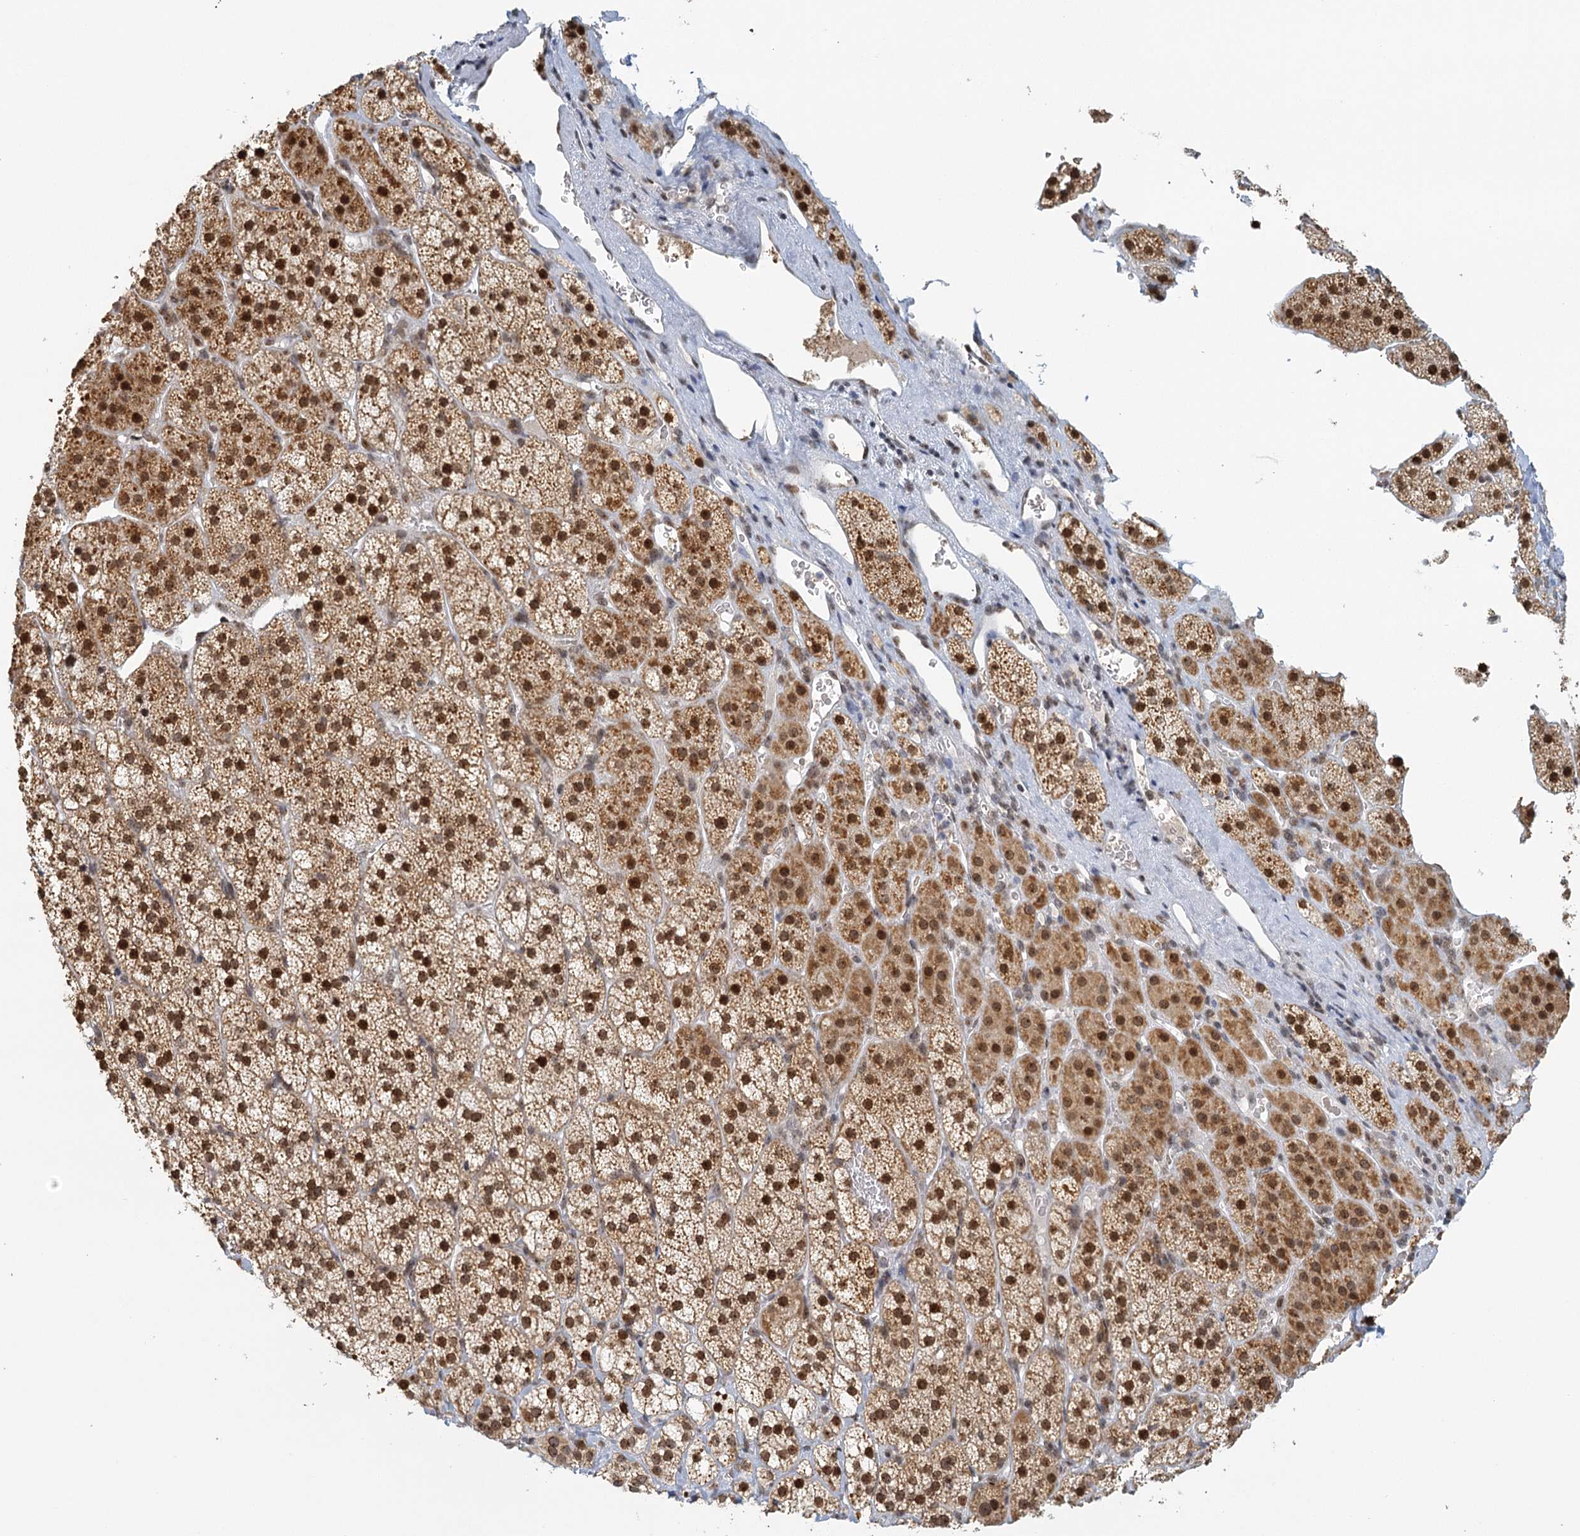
{"staining": {"intensity": "moderate", "quantity": "25%-75%", "location": "cytoplasmic/membranous,nuclear"}, "tissue": "adrenal gland", "cell_type": "Glandular cells", "image_type": "normal", "snomed": [{"axis": "morphology", "description": "Normal tissue, NOS"}, {"axis": "topography", "description": "Adrenal gland"}], "caption": "The photomicrograph shows a brown stain indicating the presence of a protein in the cytoplasmic/membranous,nuclear of glandular cells in adrenal gland. The staining was performed using DAB (3,3'-diaminobenzidine), with brown indicating positive protein expression. Nuclei are stained blue with hematoxylin.", "gene": "TREX1", "patient": {"sex": "female", "age": 44}}